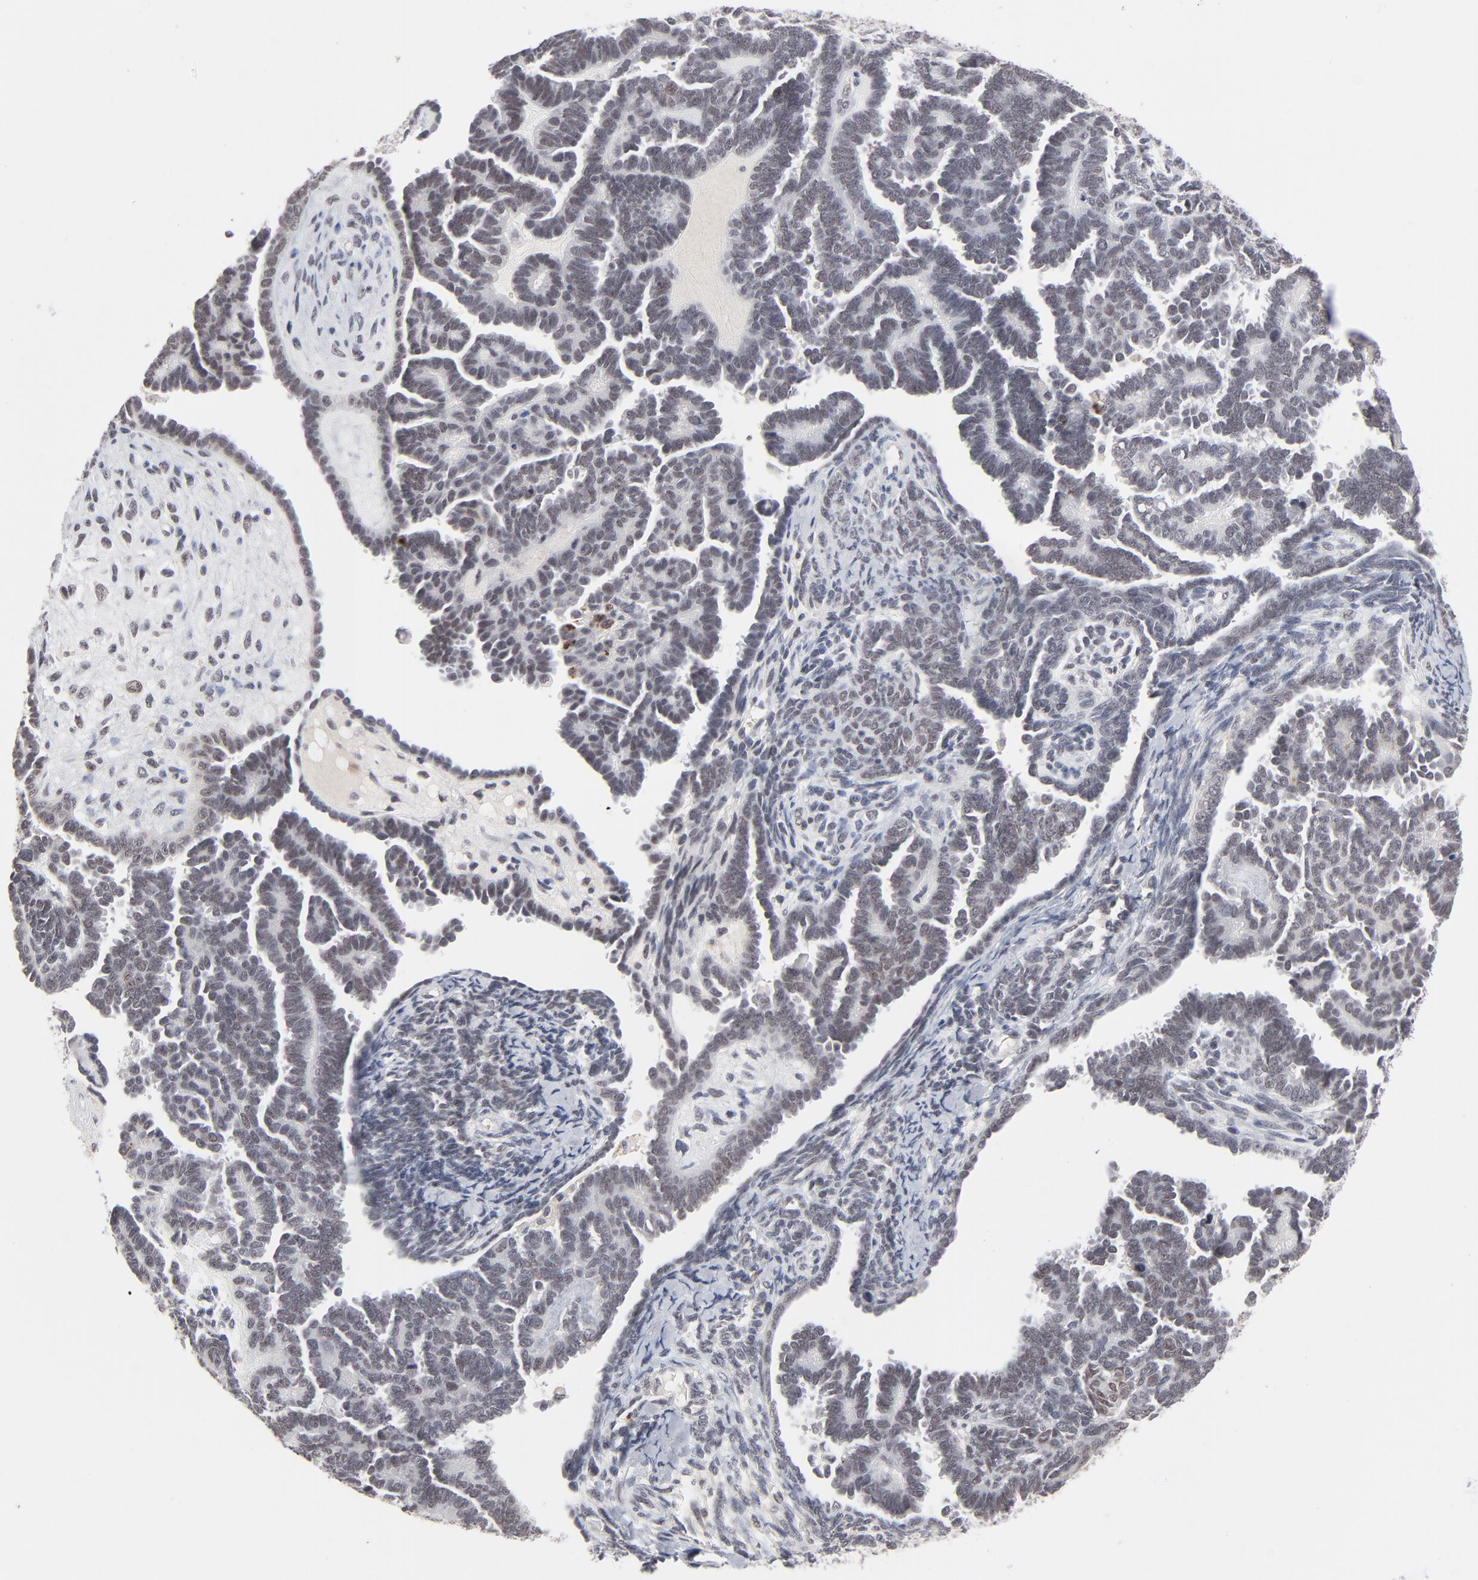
{"staining": {"intensity": "negative", "quantity": "none", "location": "none"}, "tissue": "endometrial cancer", "cell_type": "Tumor cells", "image_type": "cancer", "snomed": [{"axis": "morphology", "description": "Neoplasm, malignant, NOS"}, {"axis": "topography", "description": "Endometrium"}], "caption": "An IHC photomicrograph of endometrial cancer is shown. There is no staining in tumor cells of endometrial cancer.", "gene": "MBIP", "patient": {"sex": "female", "age": 74}}